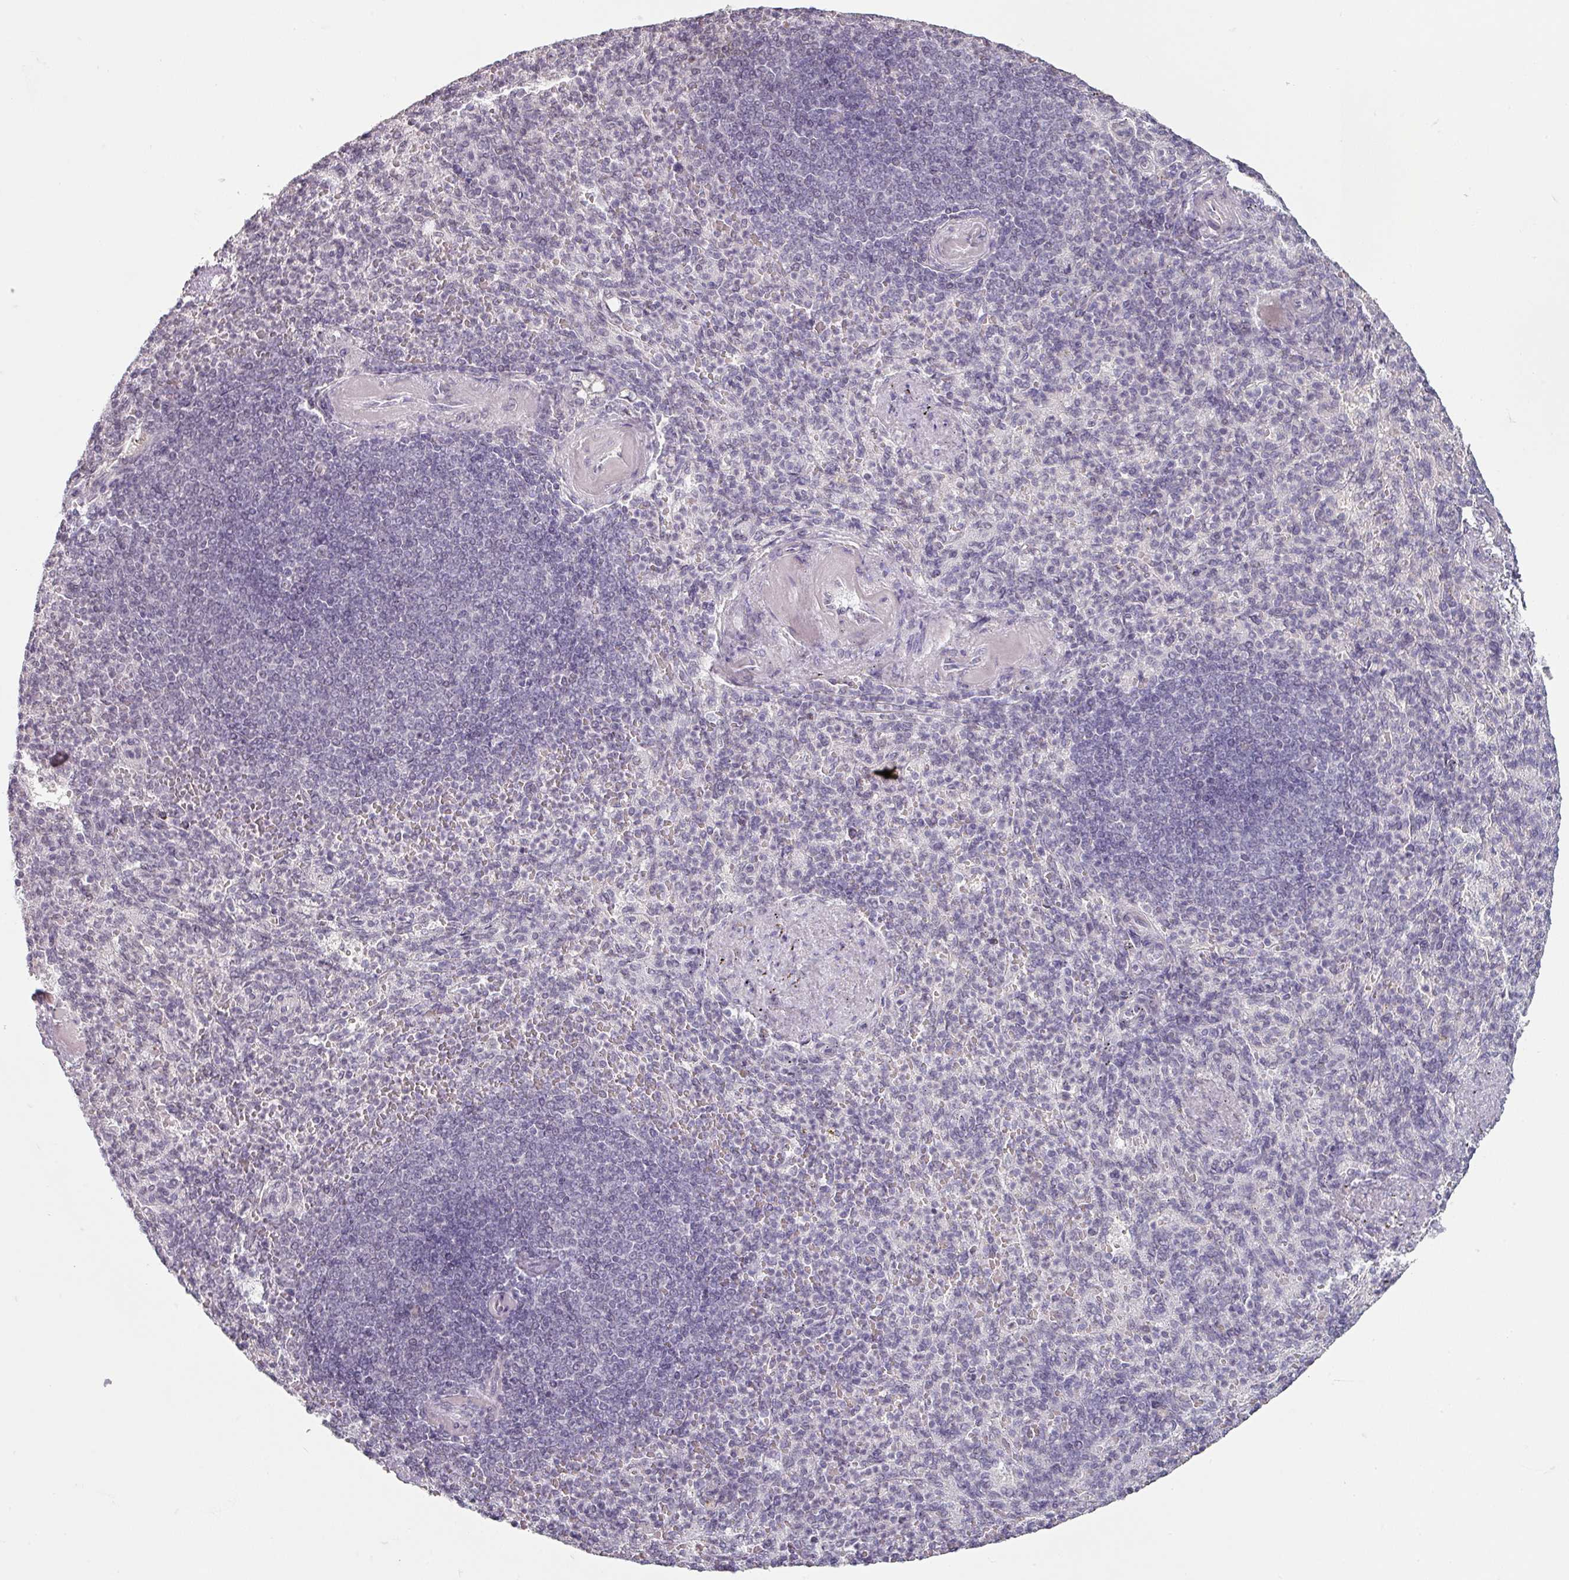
{"staining": {"intensity": "negative", "quantity": "none", "location": "none"}, "tissue": "spleen", "cell_type": "Cells in red pulp", "image_type": "normal", "snomed": [{"axis": "morphology", "description": "Normal tissue, NOS"}, {"axis": "topography", "description": "Spleen"}], "caption": "This is an IHC image of benign spleen. There is no positivity in cells in red pulp.", "gene": "SPRR1A", "patient": {"sex": "female", "age": 74}}